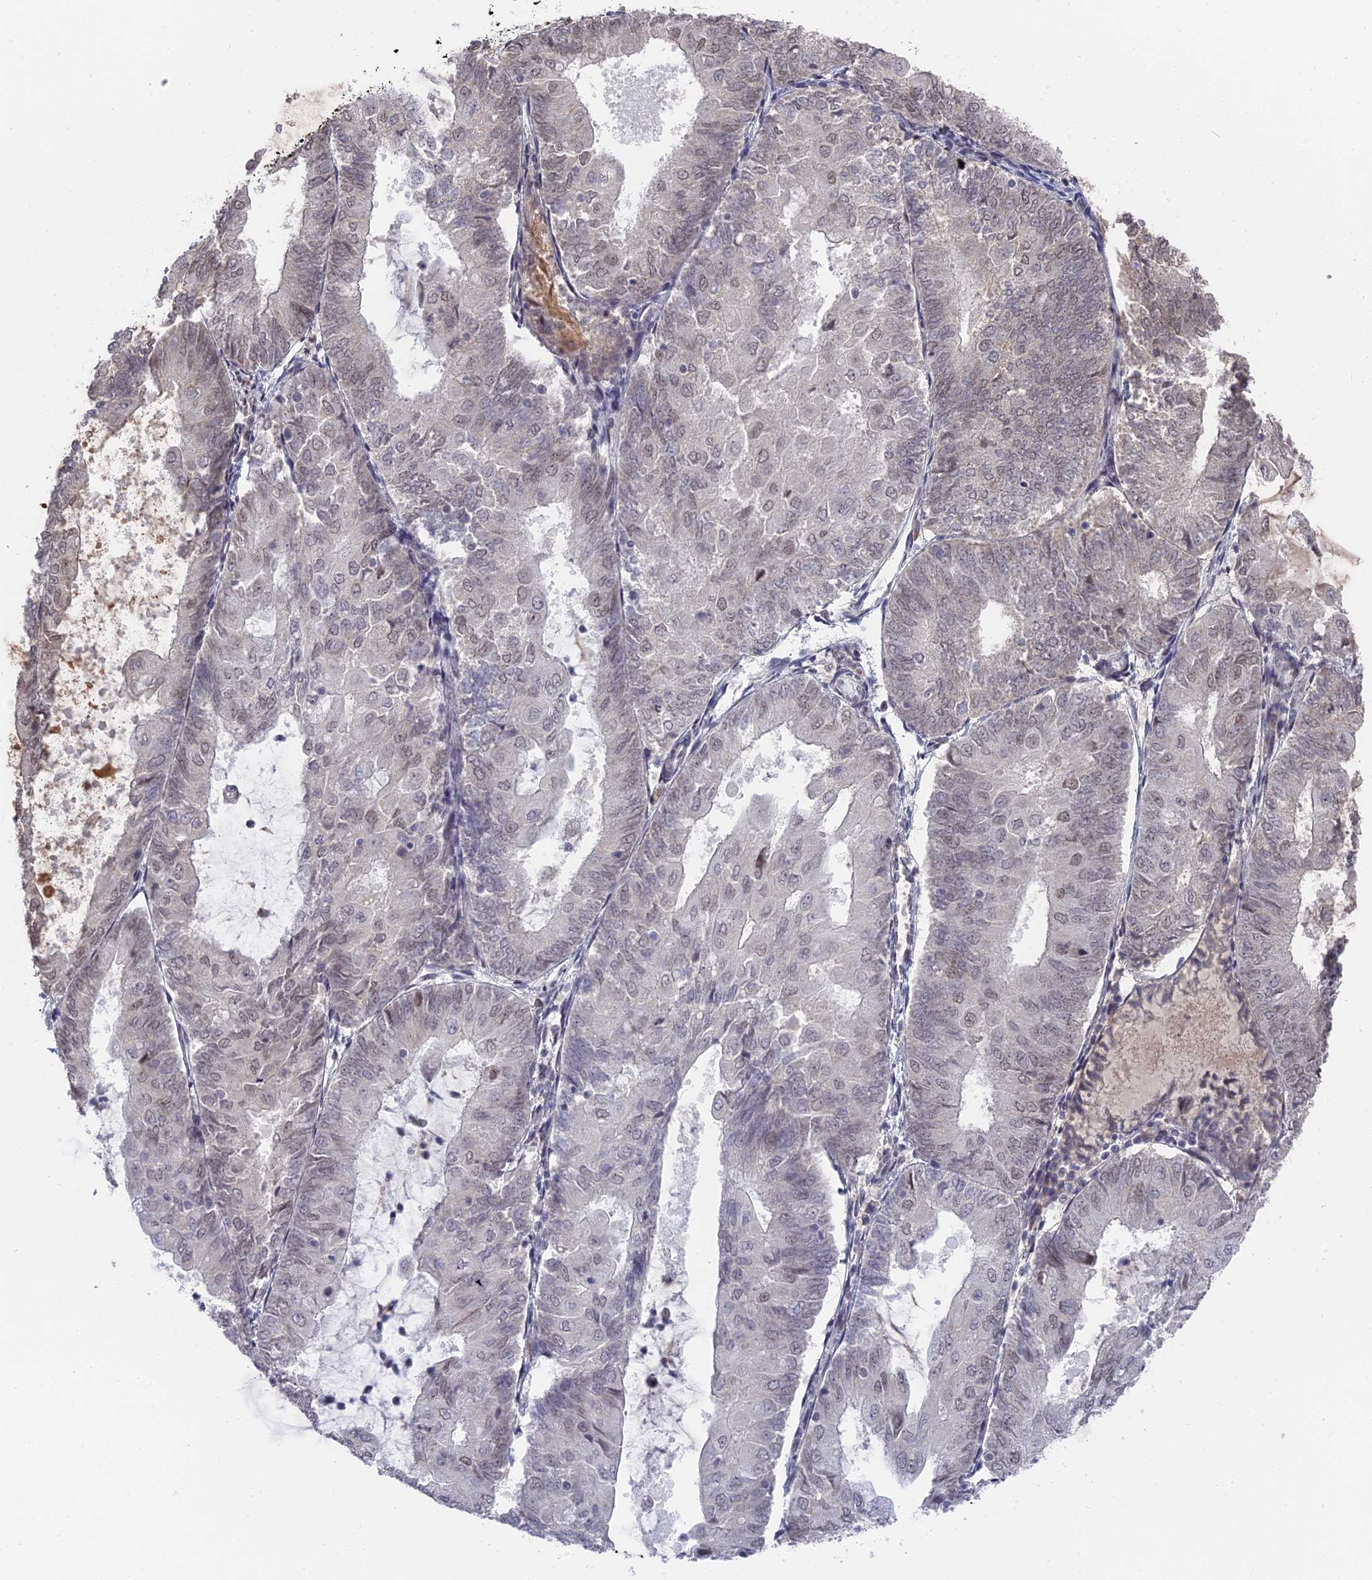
{"staining": {"intensity": "weak", "quantity": "<25%", "location": "nuclear"}, "tissue": "endometrial cancer", "cell_type": "Tumor cells", "image_type": "cancer", "snomed": [{"axis": "morphology", "description": "Adenocarcinoma, NOS"}, {"axis": "topography", "description": "Endometrium"}], "caption": "A high-resolution histopathology image shows IHC staining of endometrial cancer, which shows no significant expression in tumor cells. Nuclei are stained in blue.", "gene": "NR1H3", "patient": {"sex": "female", "age": 81}}